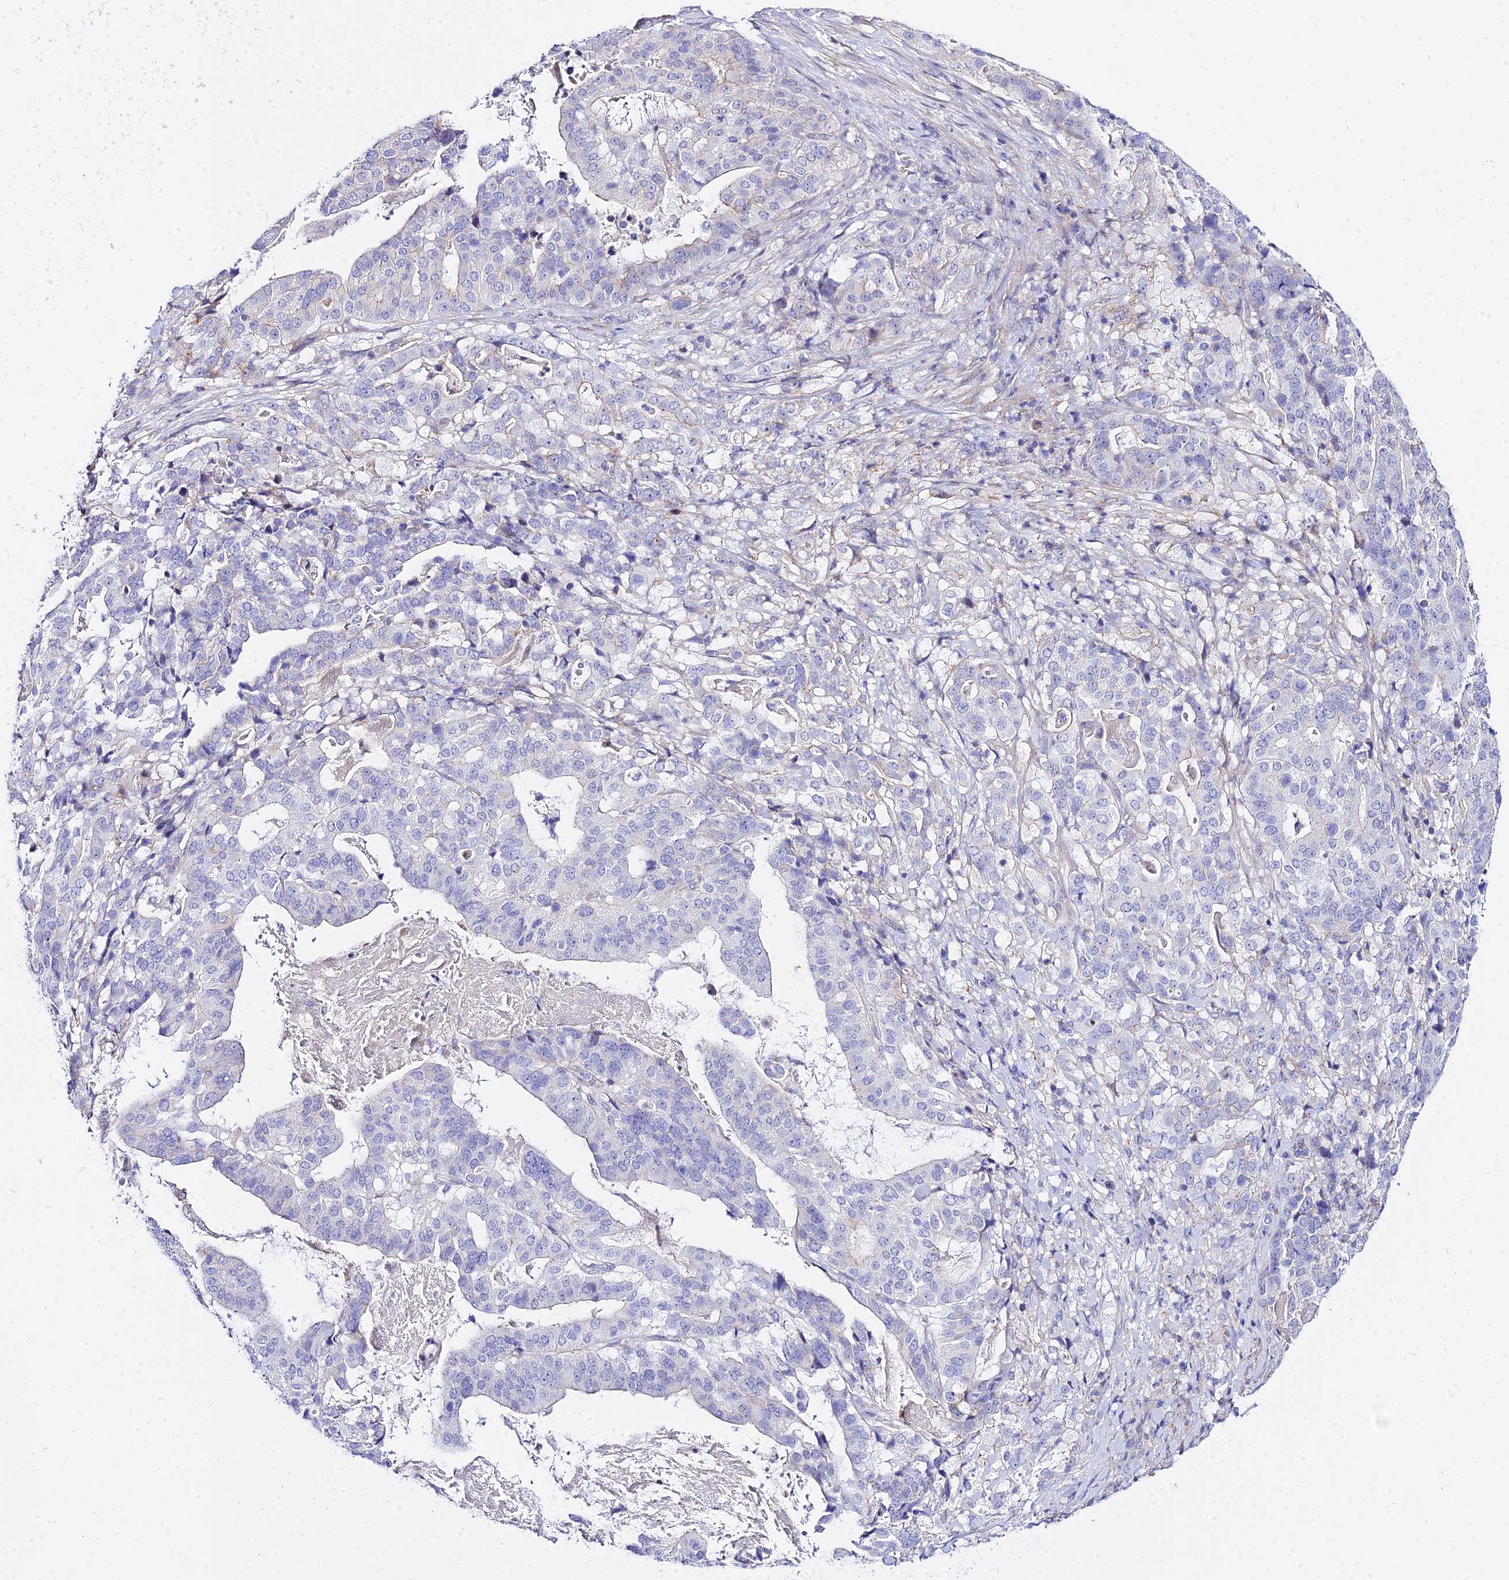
{"staining": {"intensity": "negative", "quantity": "none", "location": "none"}, "tissue": "stomach cancer", "cell_type": "Tumor cells", "image_type": "cancer", "snomed": [{"axis": "morphology", "description": "Adenocarcinoma, NOS"}, {"axis": "topography", "description": "Stomach"}], "caption": "DAB (3,3'-diaminobenzidine) immunohistochemical staining of human stomach cancer (adenocarcinoma) shows no significant positivity in tumor cells.", "gene": "ZNF628", "patient": {"sex": "male", "age": 48}}